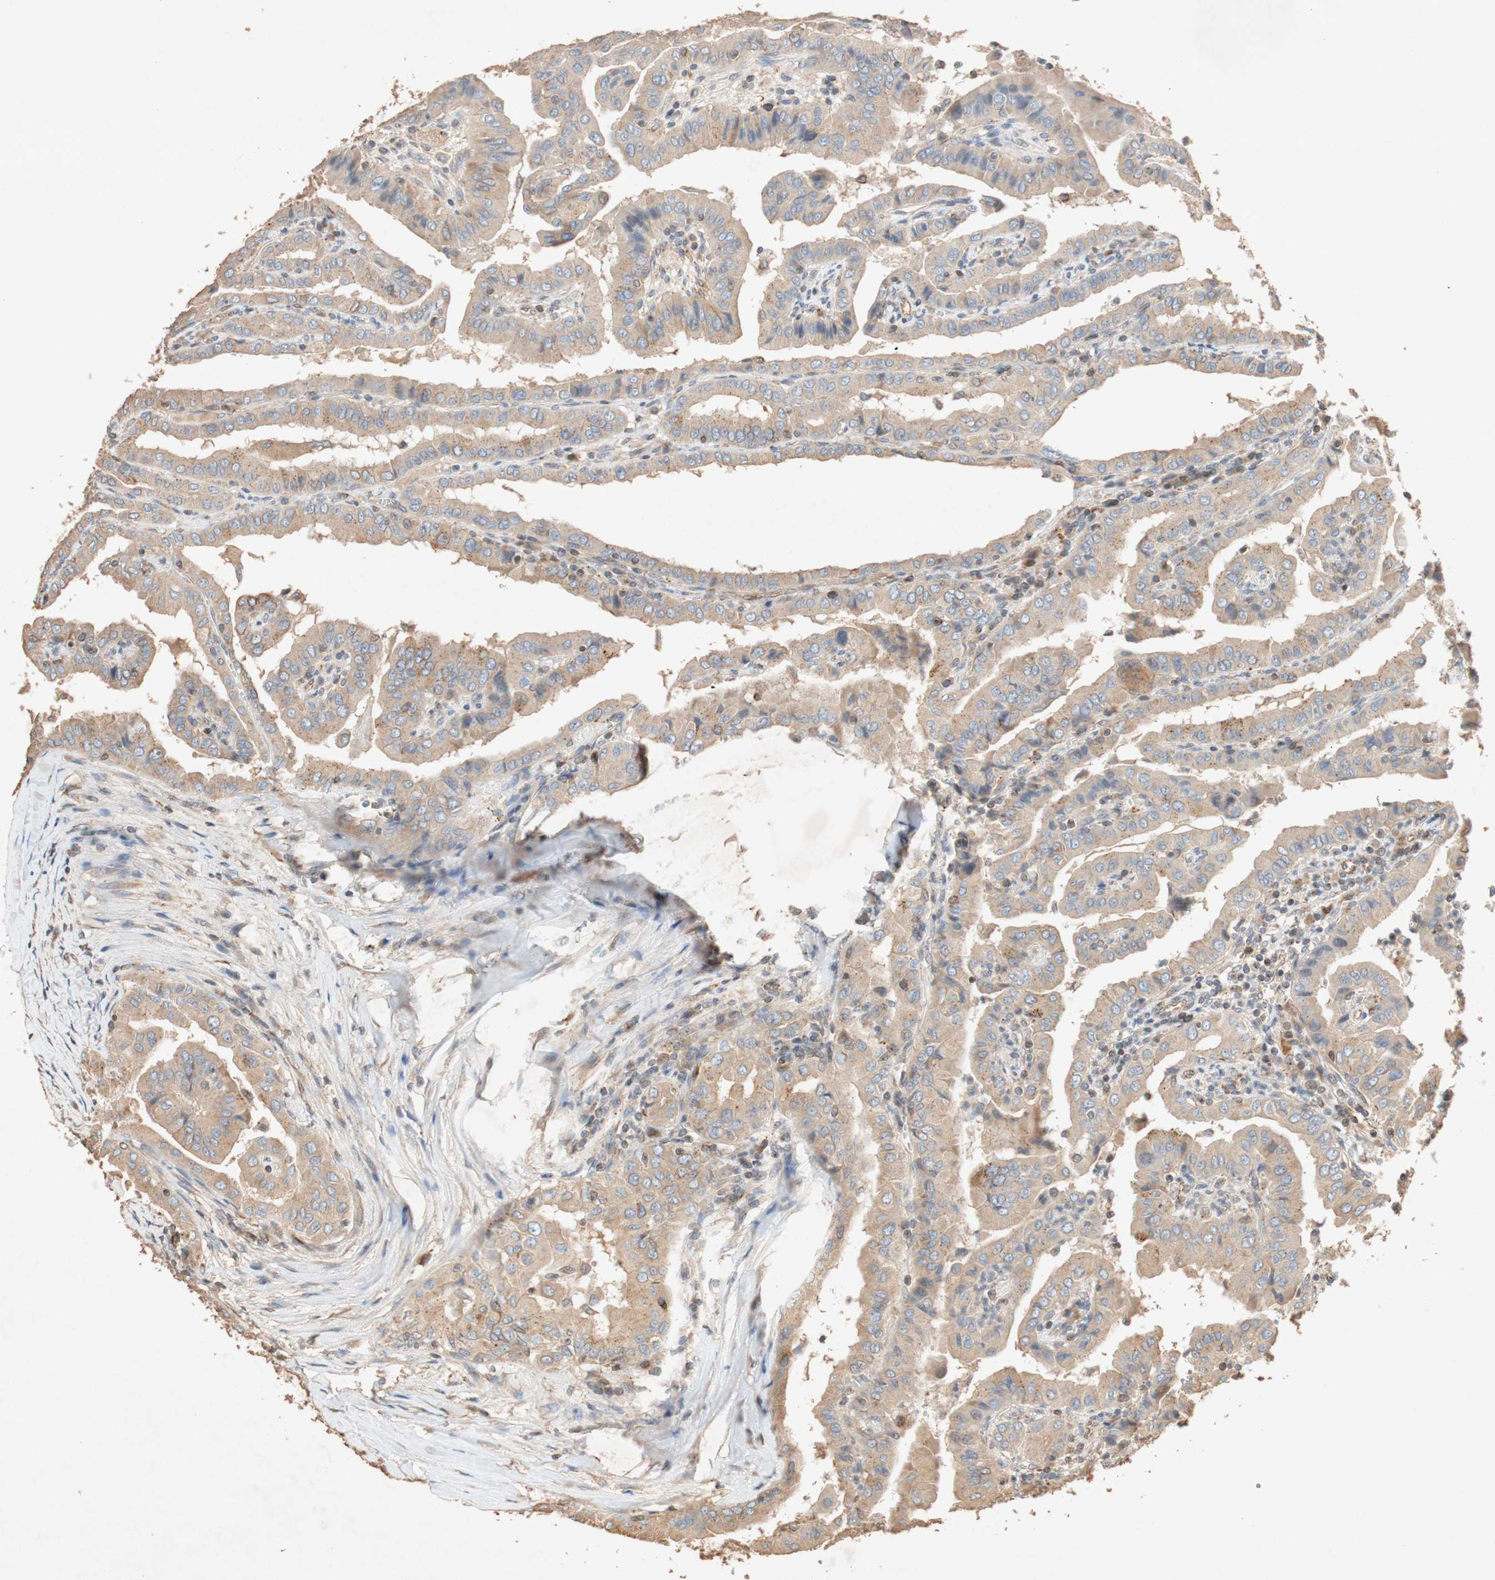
{"staining": {"intensity": "weak", "quantity": ">75%", "location": "cytoplasmic/membranous"}, "tissue": "thyroid cancer", "cell_type": "Tumor cells", "image_type": "cancer", "snomed": [{"axis": "morphology", "description": "Papillary adenocarcinoma, NOS"}, {"axis": "topography", "description": "Thyroid gland"}], "caption": "Weak cytoplasmic/membranous staining is present in about >75% of tumor cells in thyroid cancer.", "gene": "TUBB", "patient": {"sex": "male", "age": 33}}